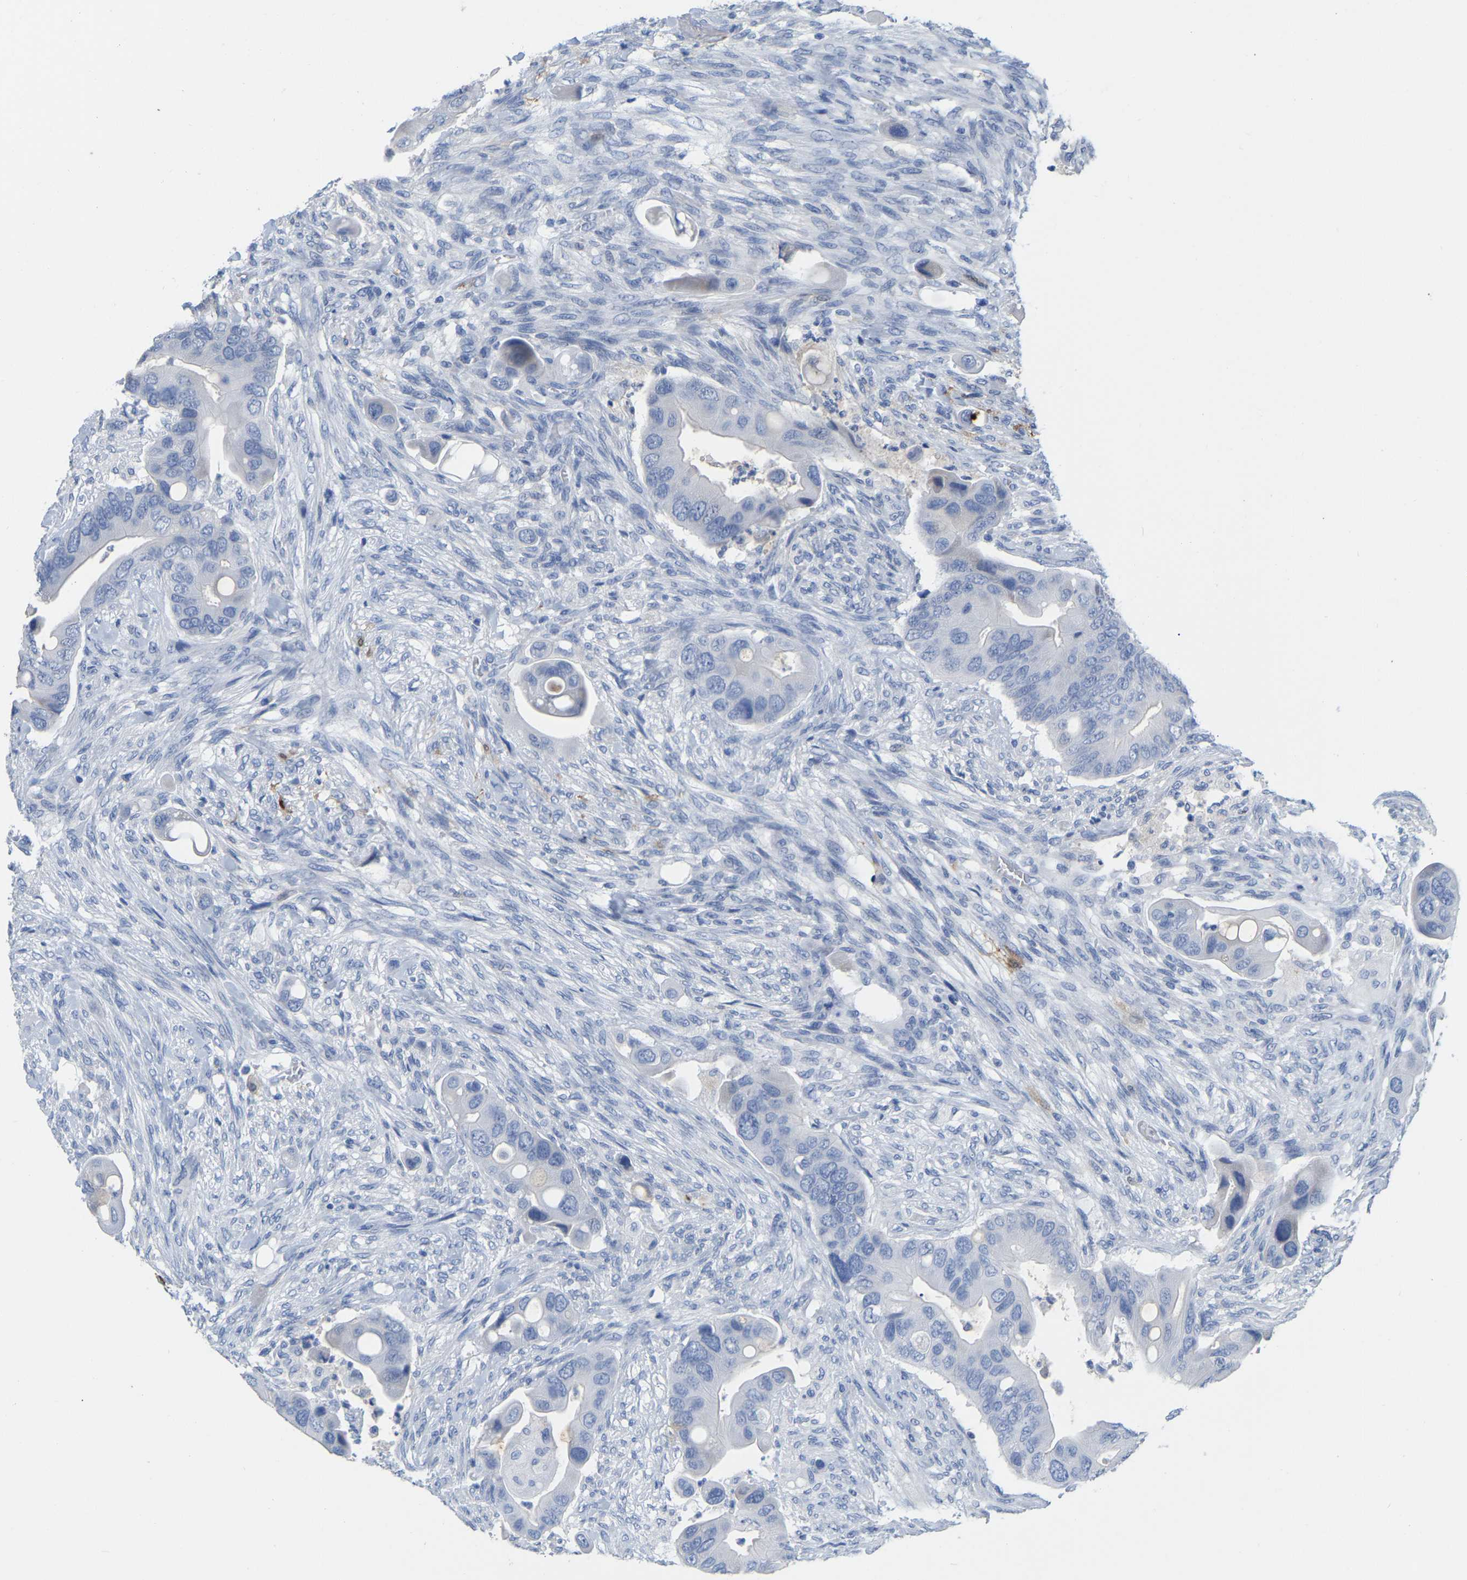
{"staining": {"intensity": "negative", "quantity": "none", "location": "none"}, "tissue": "colorectal cancer", "cell_type": "Tumor cells", "image_type": "cancer", "snomed": [{"axis": "morphology", "description": "Adenocarcinoma, NOS"}, {"axis": "topography", "description": "Rectum"}], "caption": "High power microscopy image of an IHC image of colorectal cancer (adenocarcinoma), revealing no significant staining in tumor cells. (DAB immunohistochemistry (IHC), high magnification).", "gene": "ULBP2", "patient": {"sex": "female", "age": 57}}